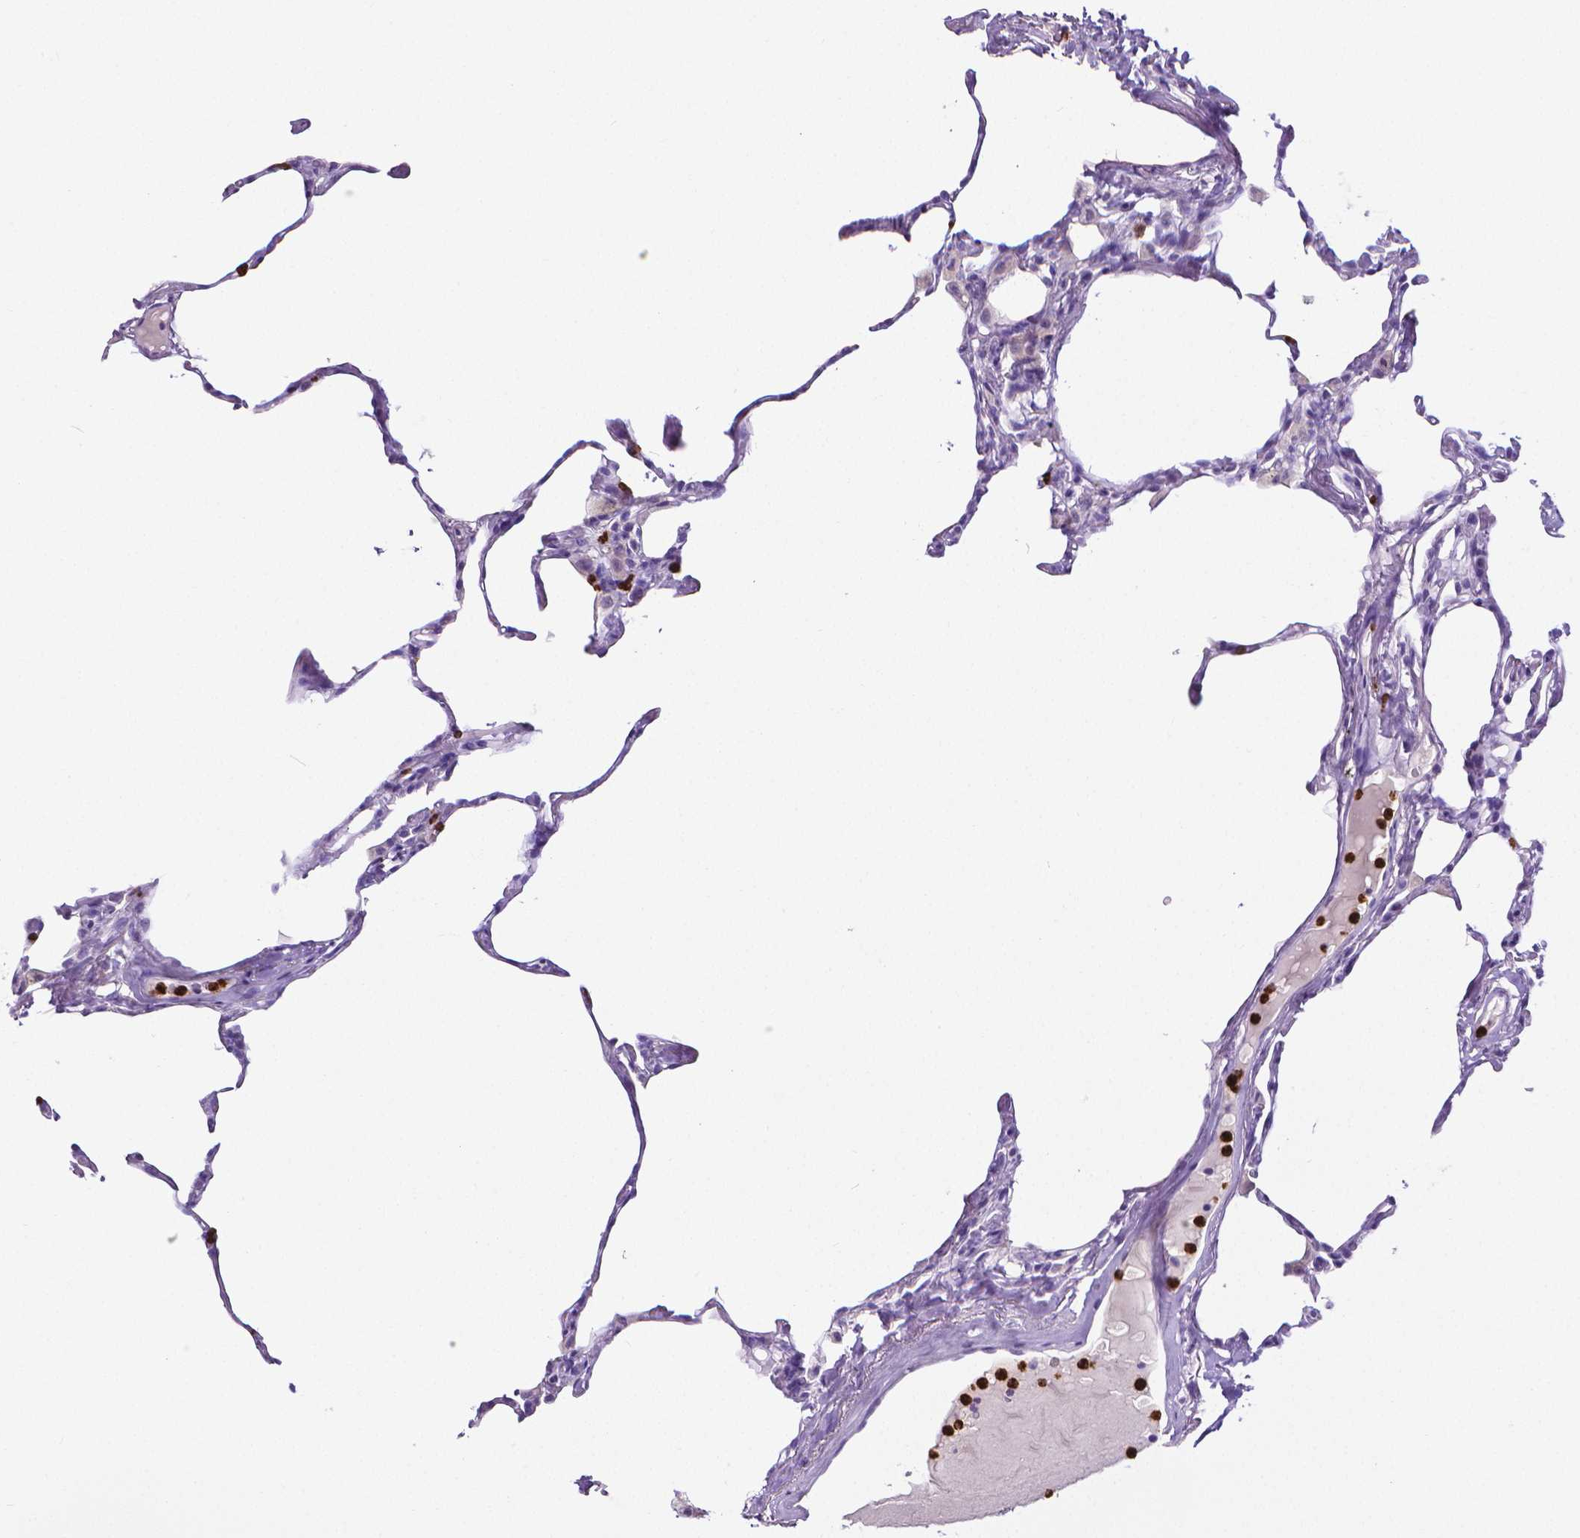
{"staining": {"intensity": "negative", "quantity": "none", "location": "none"}, "tissue": "lung", "cell_type": "Alveolar cells", "image_type": "normal", "snomed": [{"axis": "morphology", "description": "Normal tissue, NOS"}, {"axis": "topography", "description": "Lung"}], "caption": "There is no significant positivity in alveolar cells of lung. (DAB (3,3'-diaminobenzidine) immunohistochemistry (IHC) with hematoxylin counter stain).", "gene": "MMP9", "patient": {"sex": "male", "age": 65}}